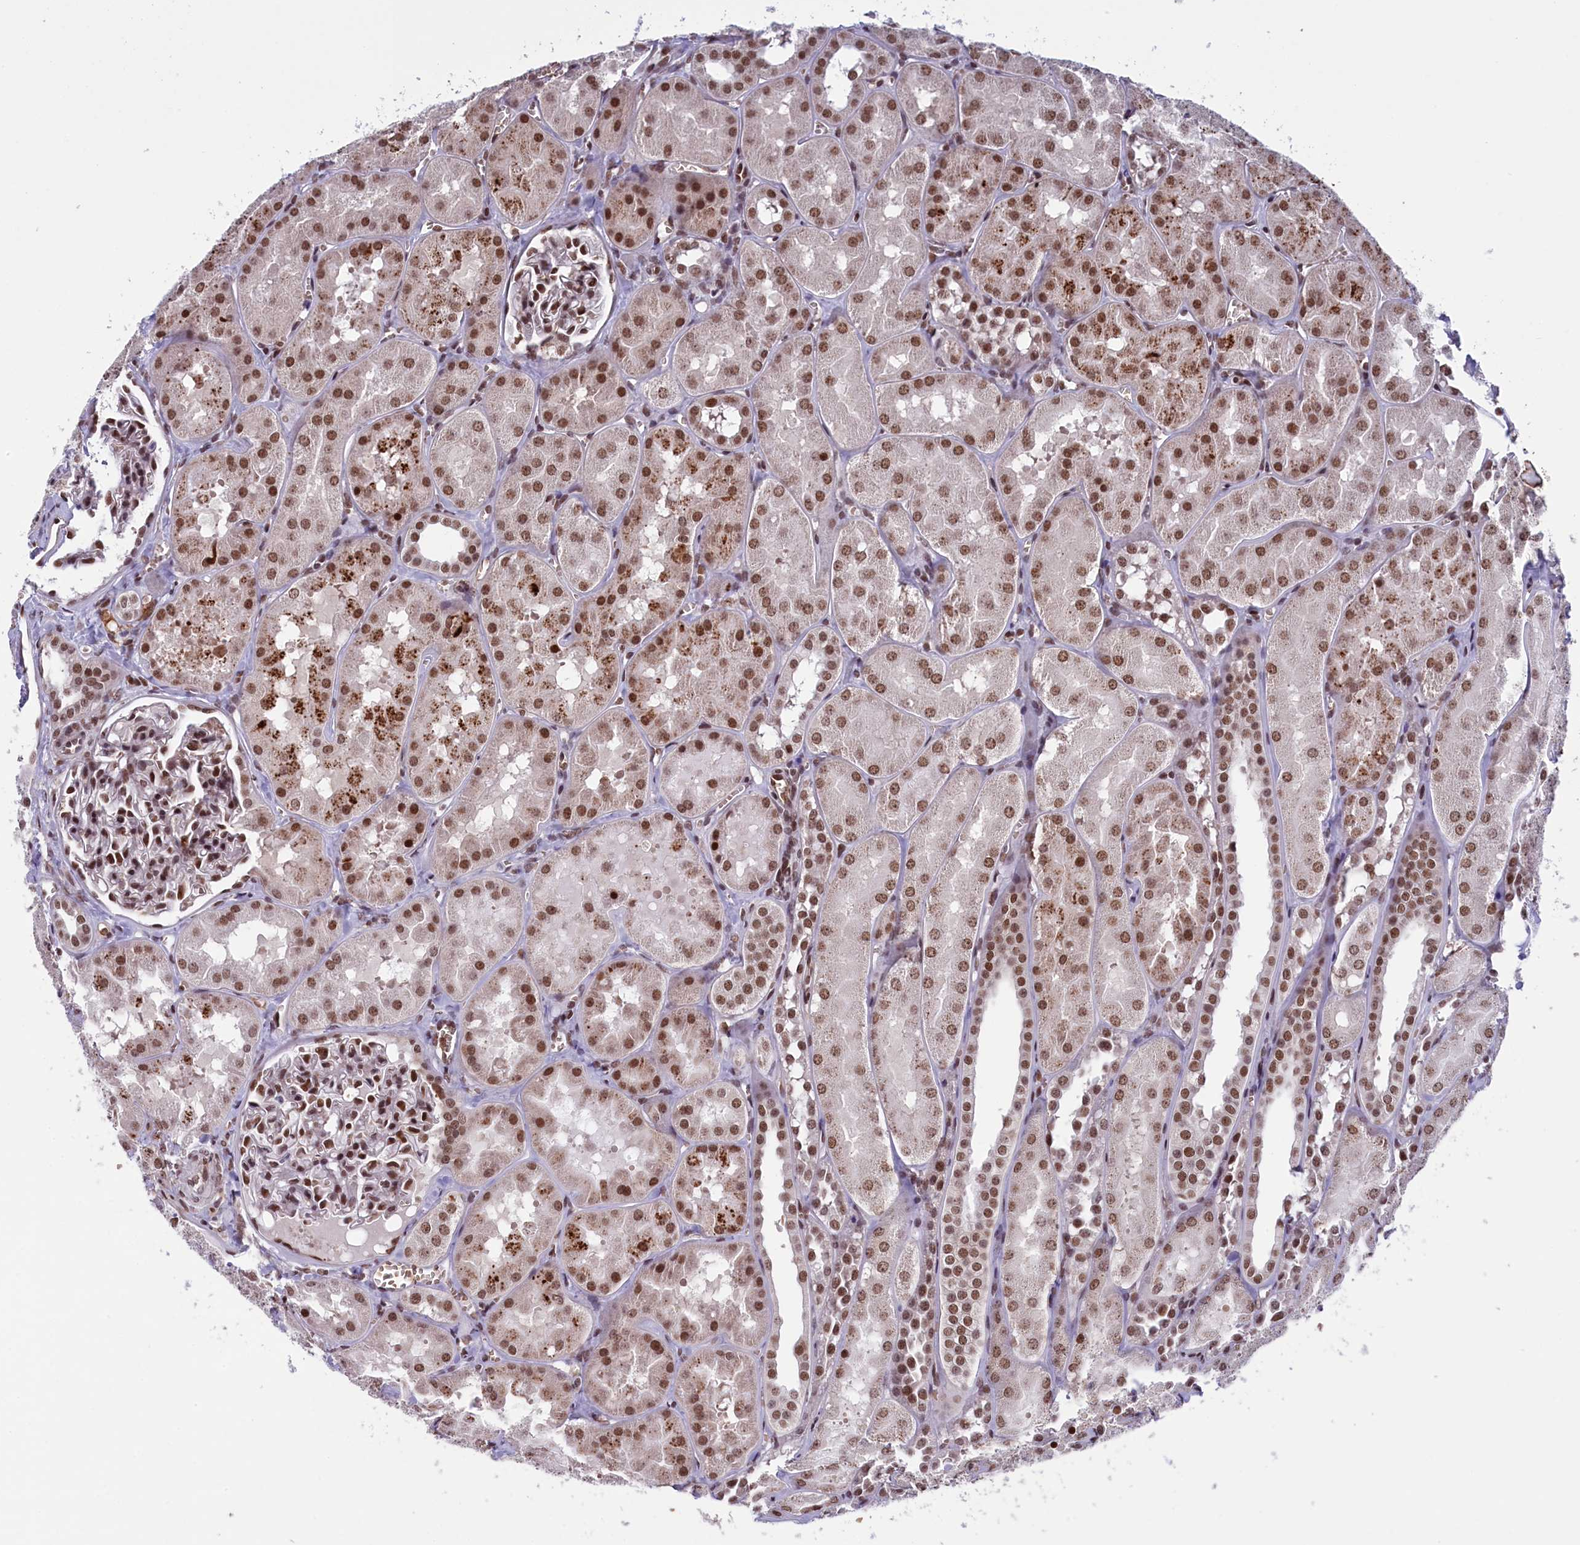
{"staining": {"intensity": "moderate", "quantity": ">75%", "location": "nuclear"}, "tissue": "kidney", "cell_type": "Cells in glomeruli", "image_type": "normal", "snomed": [{"axis": "morphology", "description": "Normal tissue, NOS"}, {"axis": "topography", "description": "Kidney"}, {"axis": "topography", "description": "Urinary bladder"}], "caption": "The histopathology image displays a brown stain indicating the presence of a protein in the nuclear of cells in glomeruli in kidney.", "gene": "MPHOSPH8", "patient": {"sex": "male", "age": 16}}